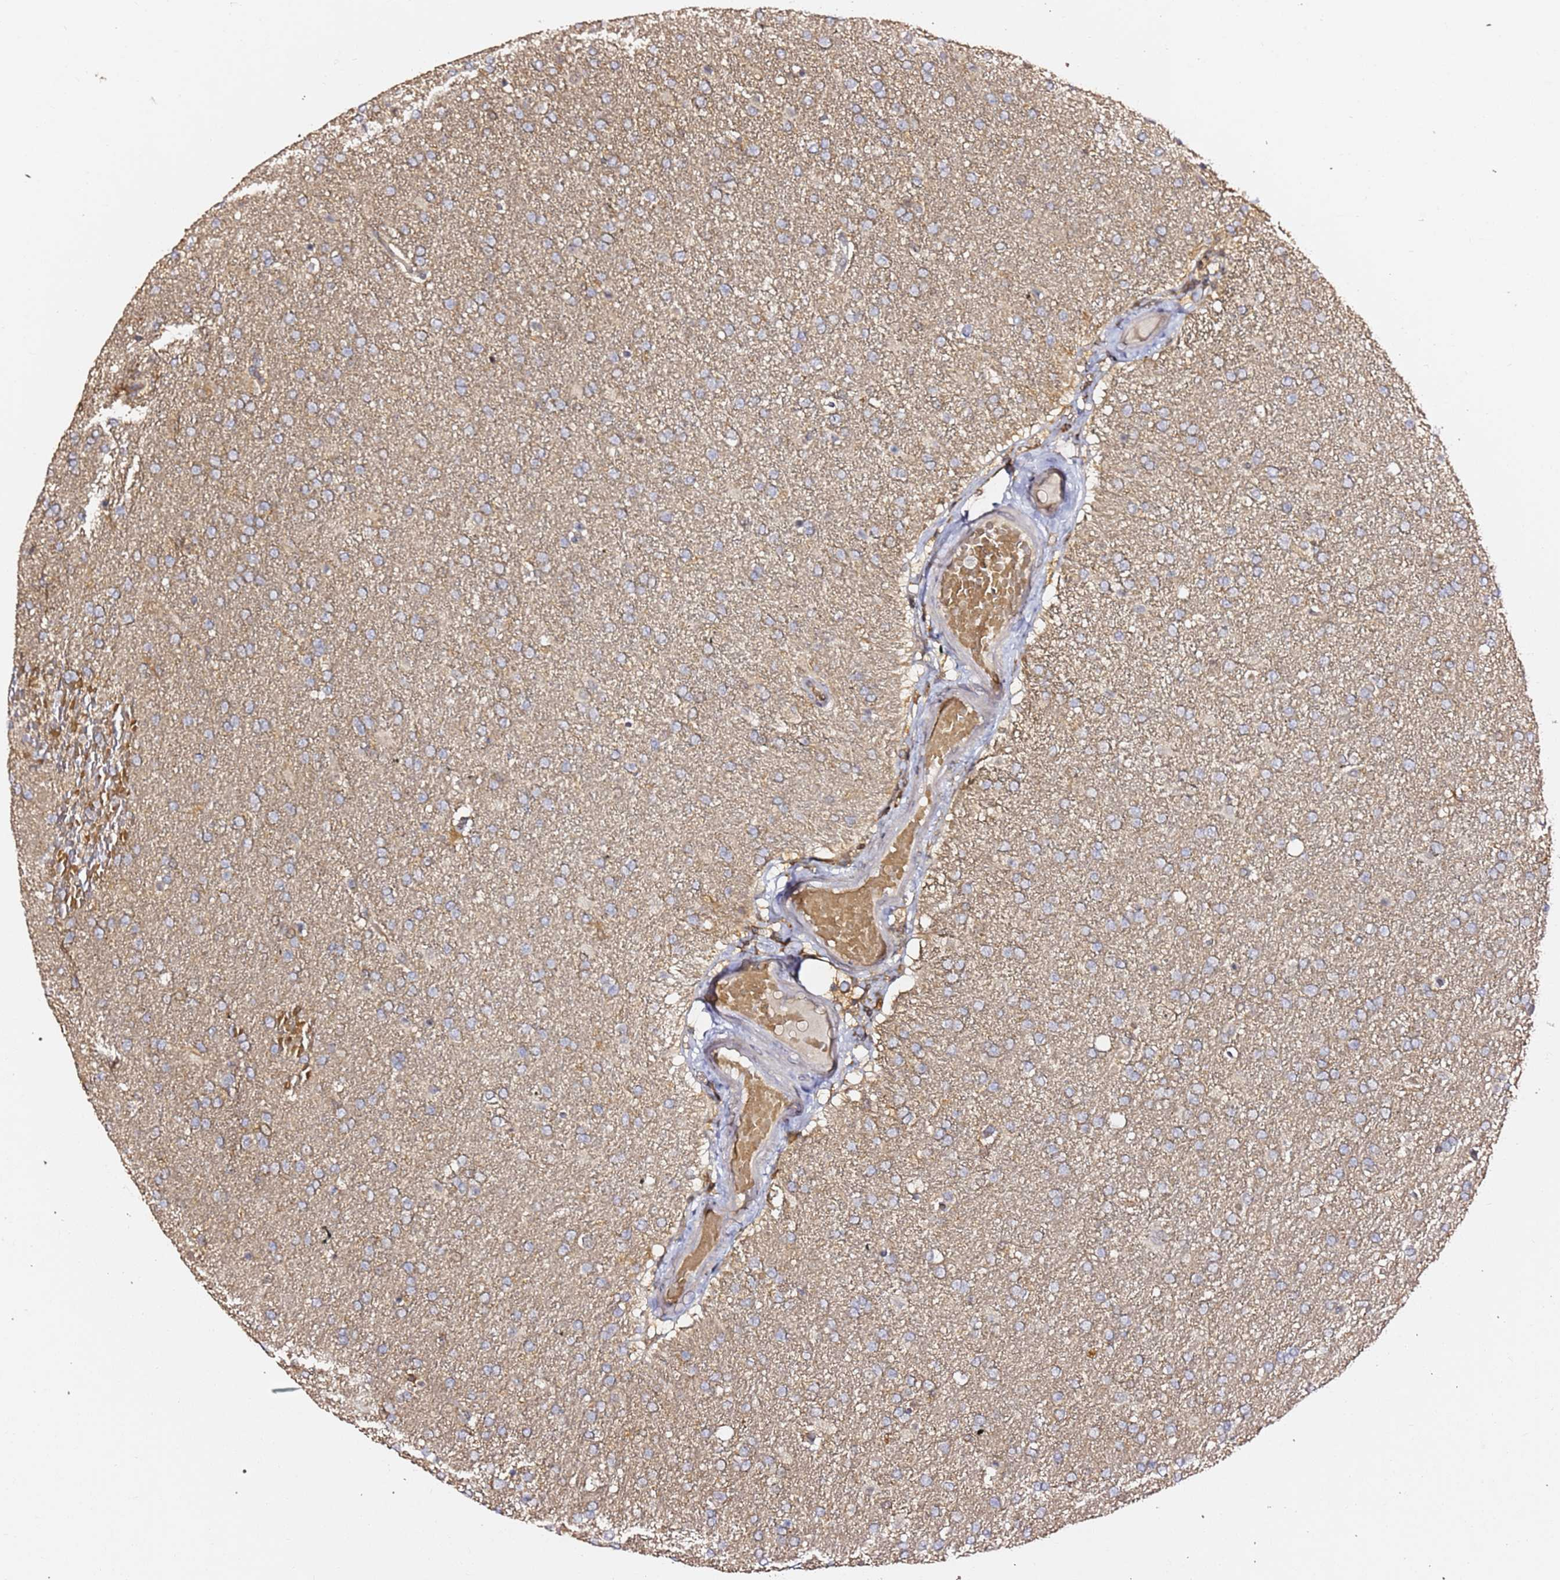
{"staining": {"intensity": "weak", "quantity": "25%-75%", "location": "cytoplasmic/membranous"}, "tissue": "glioma", "cell_type": "Tumor cells", "image_type": "cancer", "snomed": [{"axis": "morphology", "description": "Glioma, malignant, High grade"}, {"axis": "topography", "description": "Brain"}], "caption": "A micrograph of glioma stained for a protein exhibits weak cytoplasmic/membranous brown staining in tumor cells. (DAB (3,3'-diaminobenzidine) IHC, brown staining for protein, blue staining for nuclei).", "gene": "OR5V1", "patient": {"sex": "male", "age": 72}}